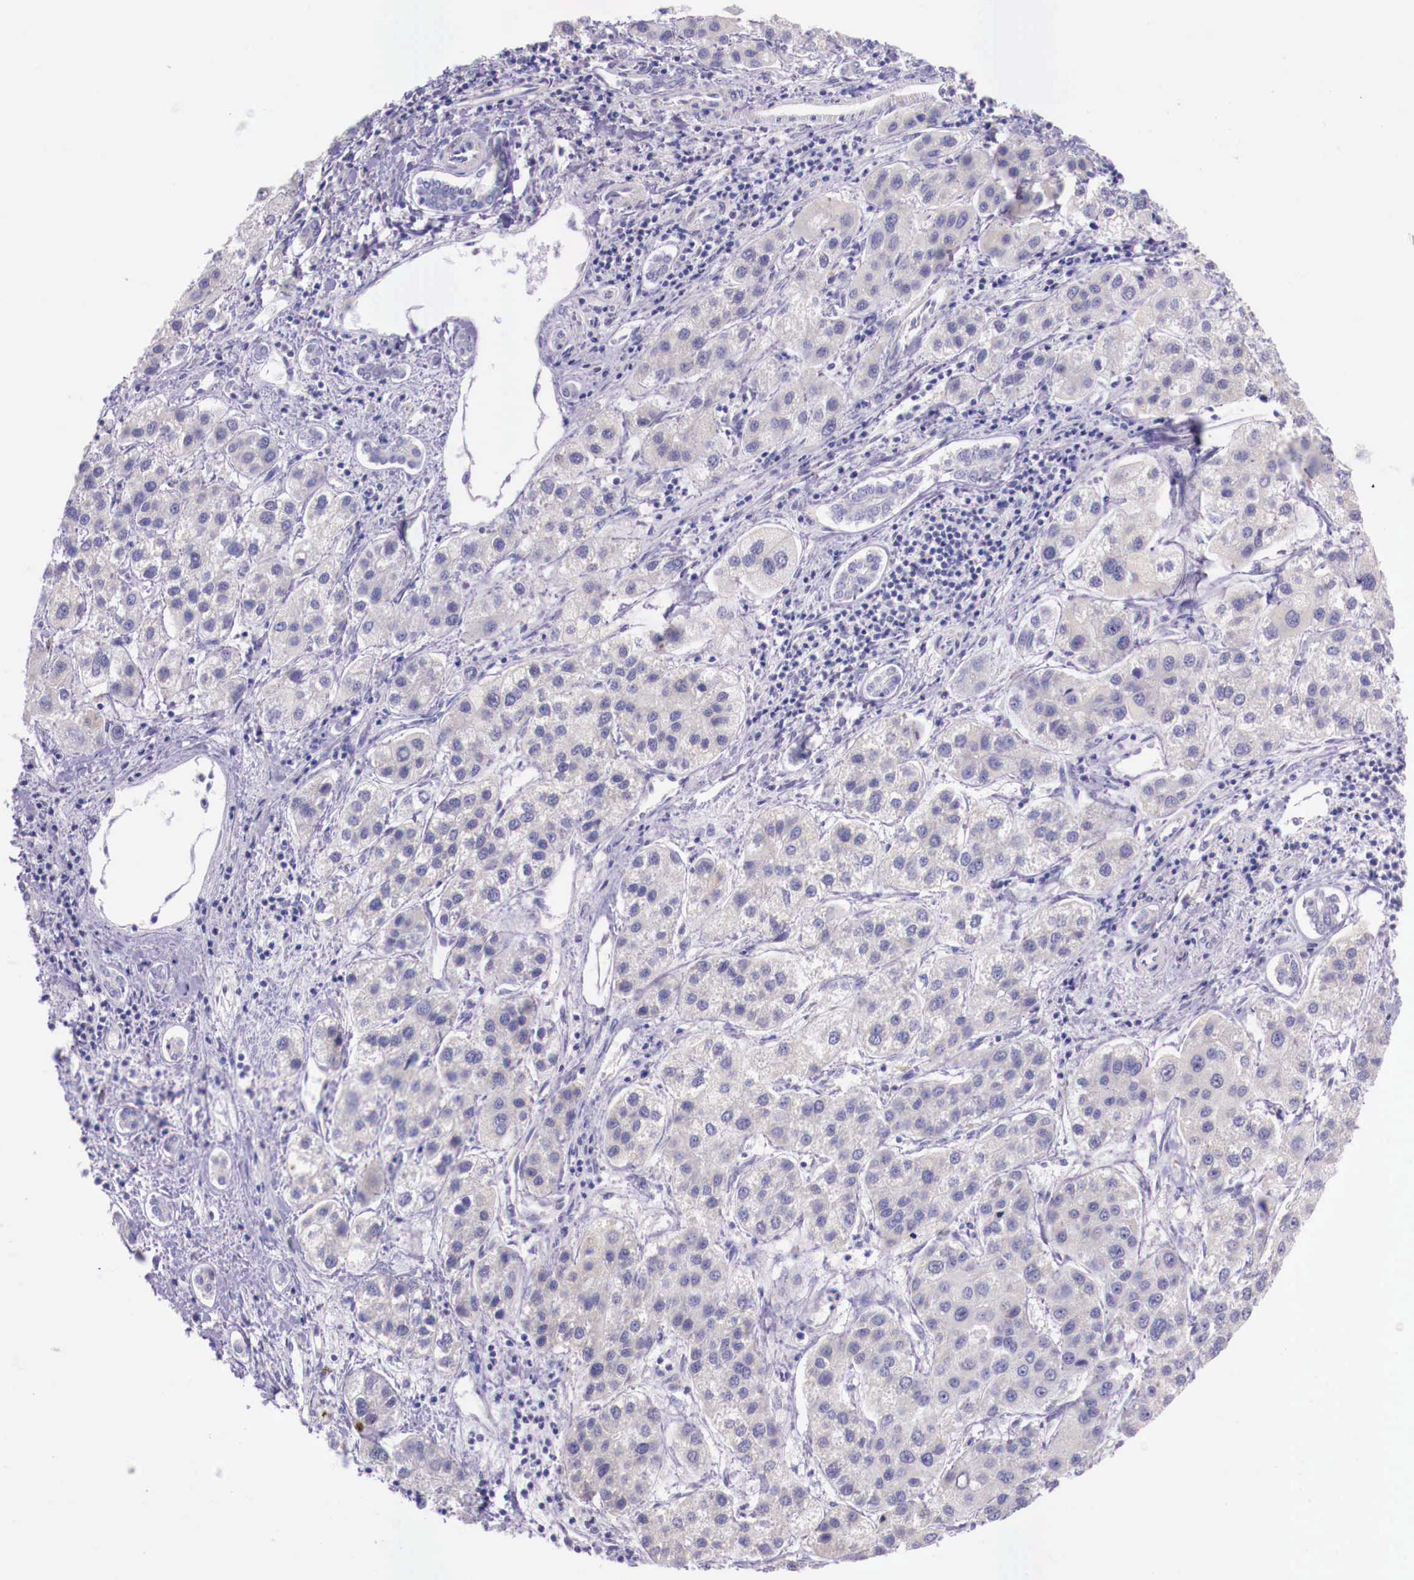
{"staining": {"intensity": "negative", "quantity": "none", "location": "none"}, "tissue": "liver cancer", "cell_type": "Tumor cells", "image_type": "cancer", "snomed": [{"axis": "morphology", "description": "Carcinoma, Hepatocellular, NOS"}, {"axis": "topography", "description": "Liver"}], "caption": "DAB immunohistochemical staining of human liver cancer (hepatocellular carcinoma) exhibits no significant positivity in tumor cells.", "gene": "GRIPAP1", "patient": {"sex": "female", "age": 85}}